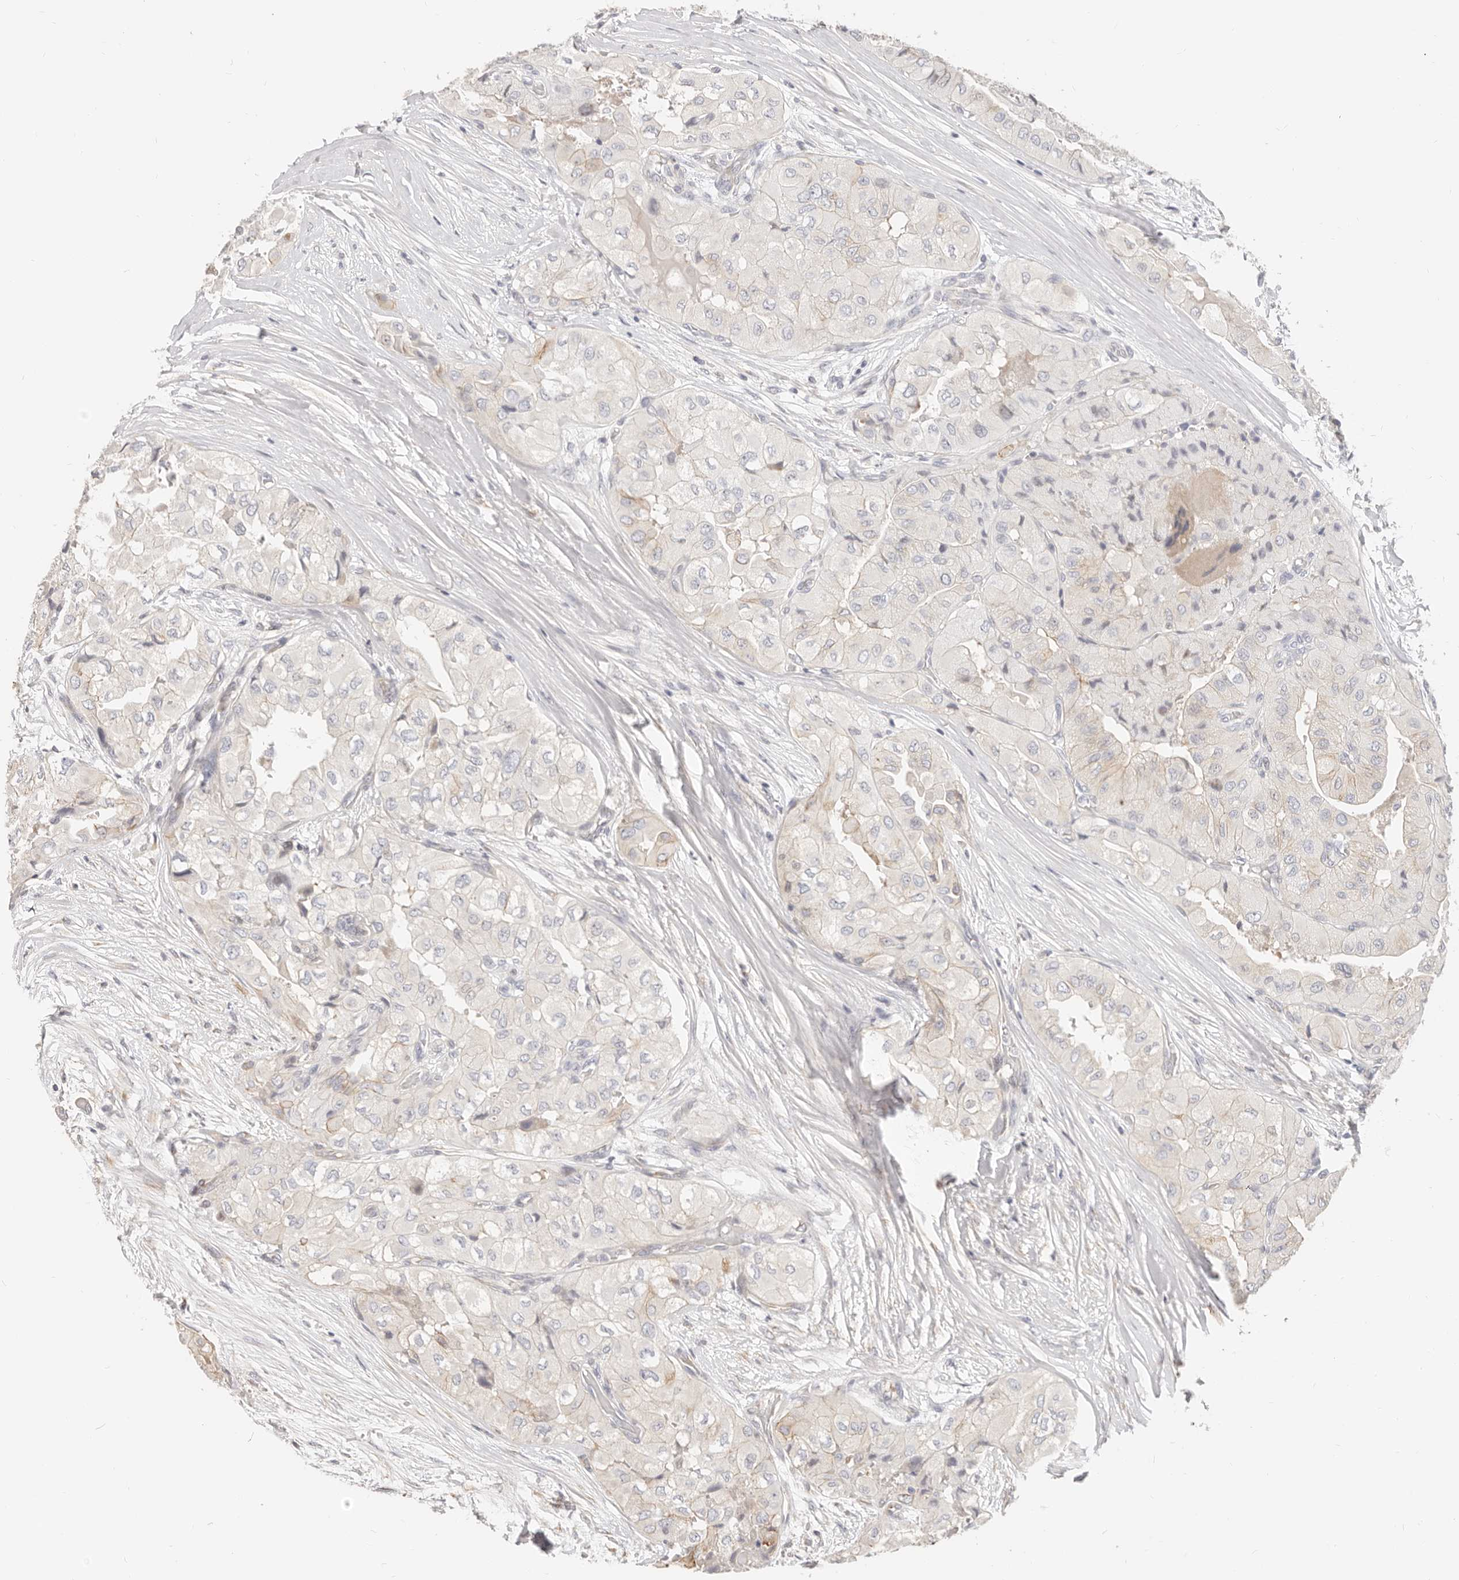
{"staining": {"intensity": "weak", "quantity": "<25%", "location": "cytoplasmic/membranous"}, "tissue": "thyroid cancer", "cell_type": "Tumor cells", "image_type": "cancer", "snomed": [{"axis": "morphology", "description": "Papillary adenocarcinoma, NOS"}, {"axis": "topography", "description": "Thyroid gland"}], "caption": "IHC photomicrograph of neoplastic tissue: human thyroid papillary adenocarcinoma stained with DAB (3,3'-diaminobenzidine) shows no significant protein expression in tumor cells.", "gene": "DTNBP1", "patient": {"sex": "female", "age": 59}}